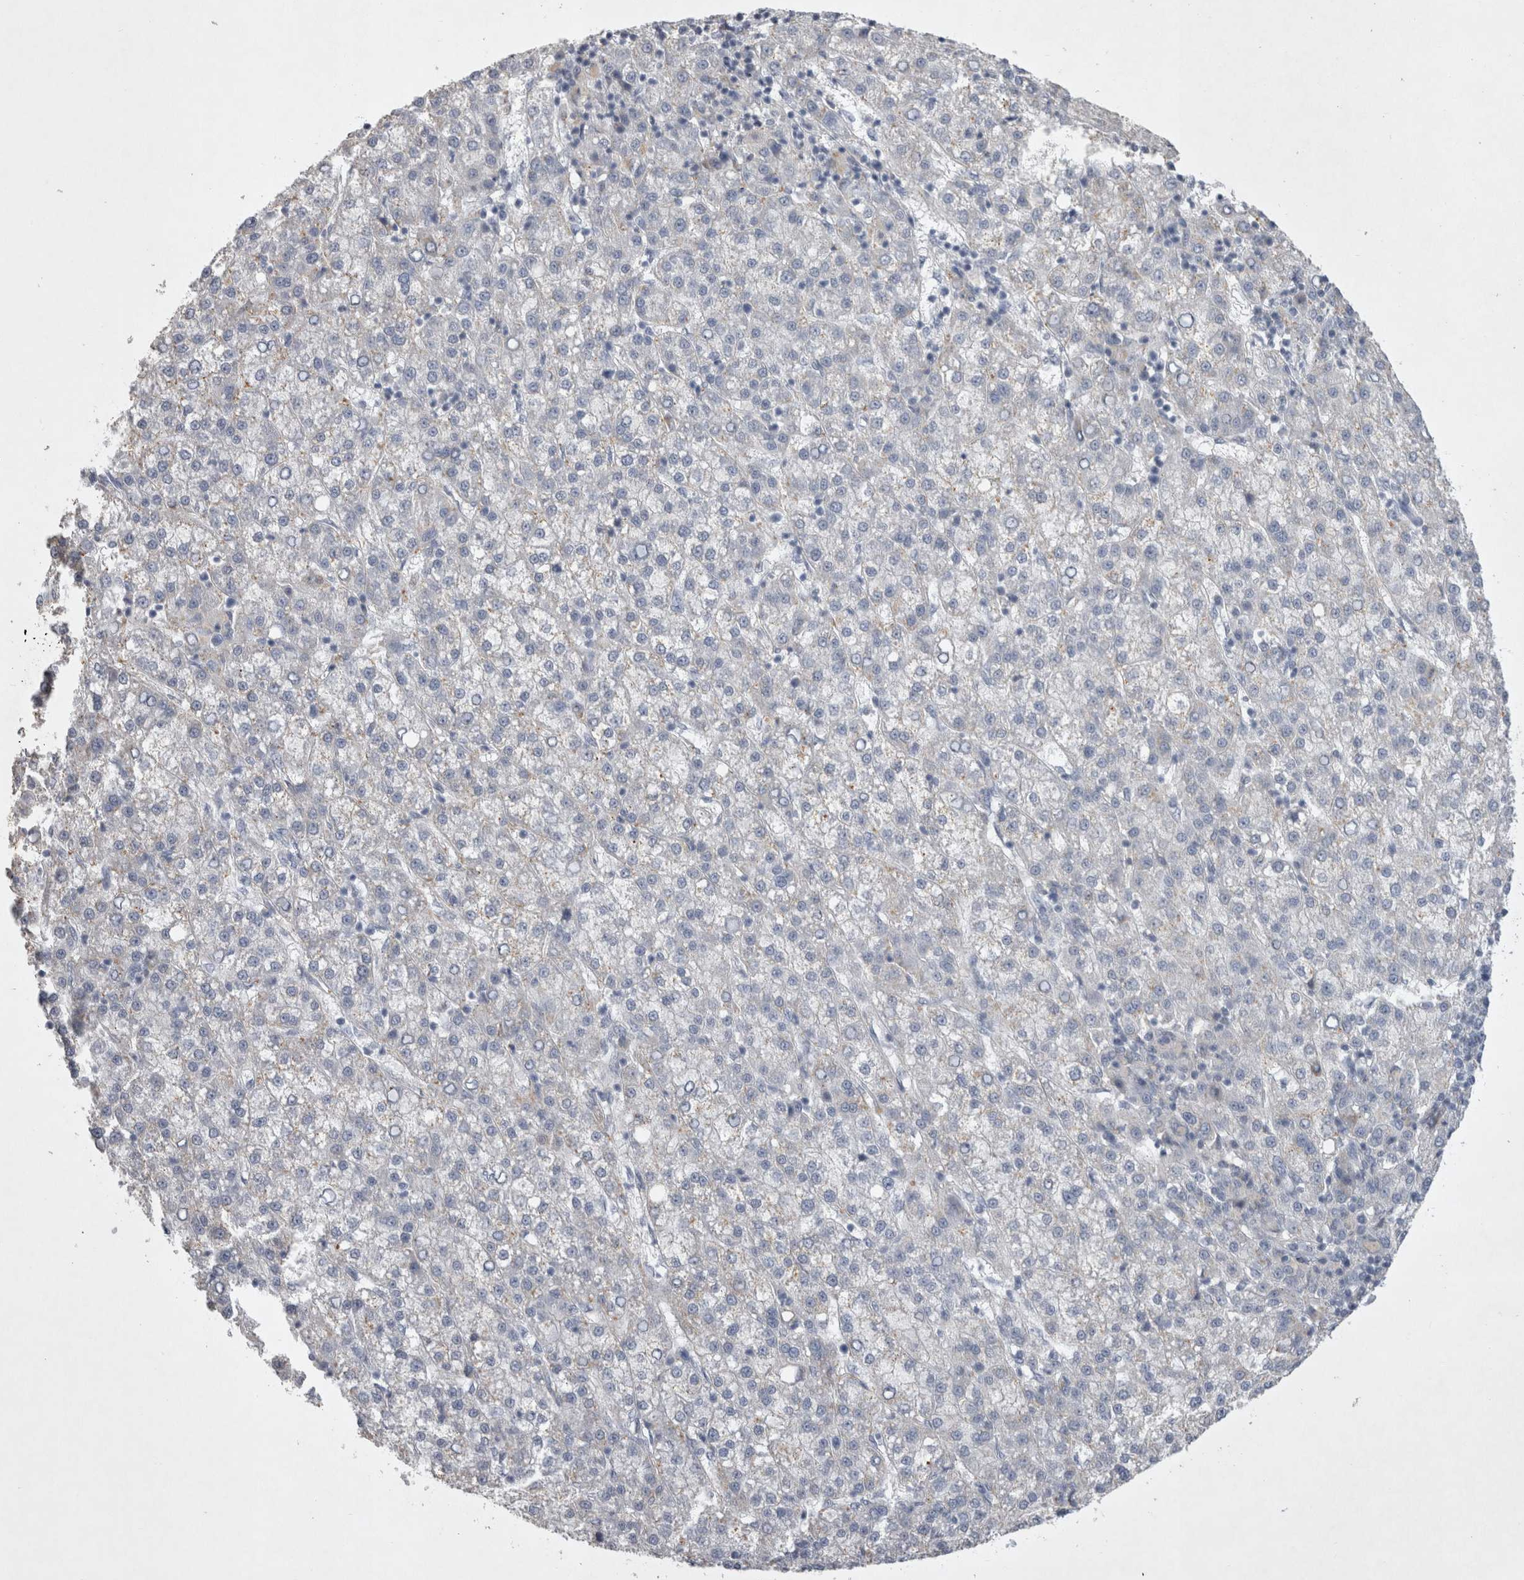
{"staining": {"intensity": "negative", "quantity": "none", "location": "none"}, "tissue": "liver cancer", "cell_type": "Tumor cells", "image_type": "cancer", "snomed": [{"axis": "morphology", "description": "Carcinoma, Hepatocellular, NOS"}, {"axis": "topography", "description": "Liver"}], "caption": "This is an immunohistochemistry (IHC) image of human hepatocellular carcinoma (liver). There is no expression in tumor cells.", "gene": "STRADB", "patient": {"sex": "female", "age": 58}}